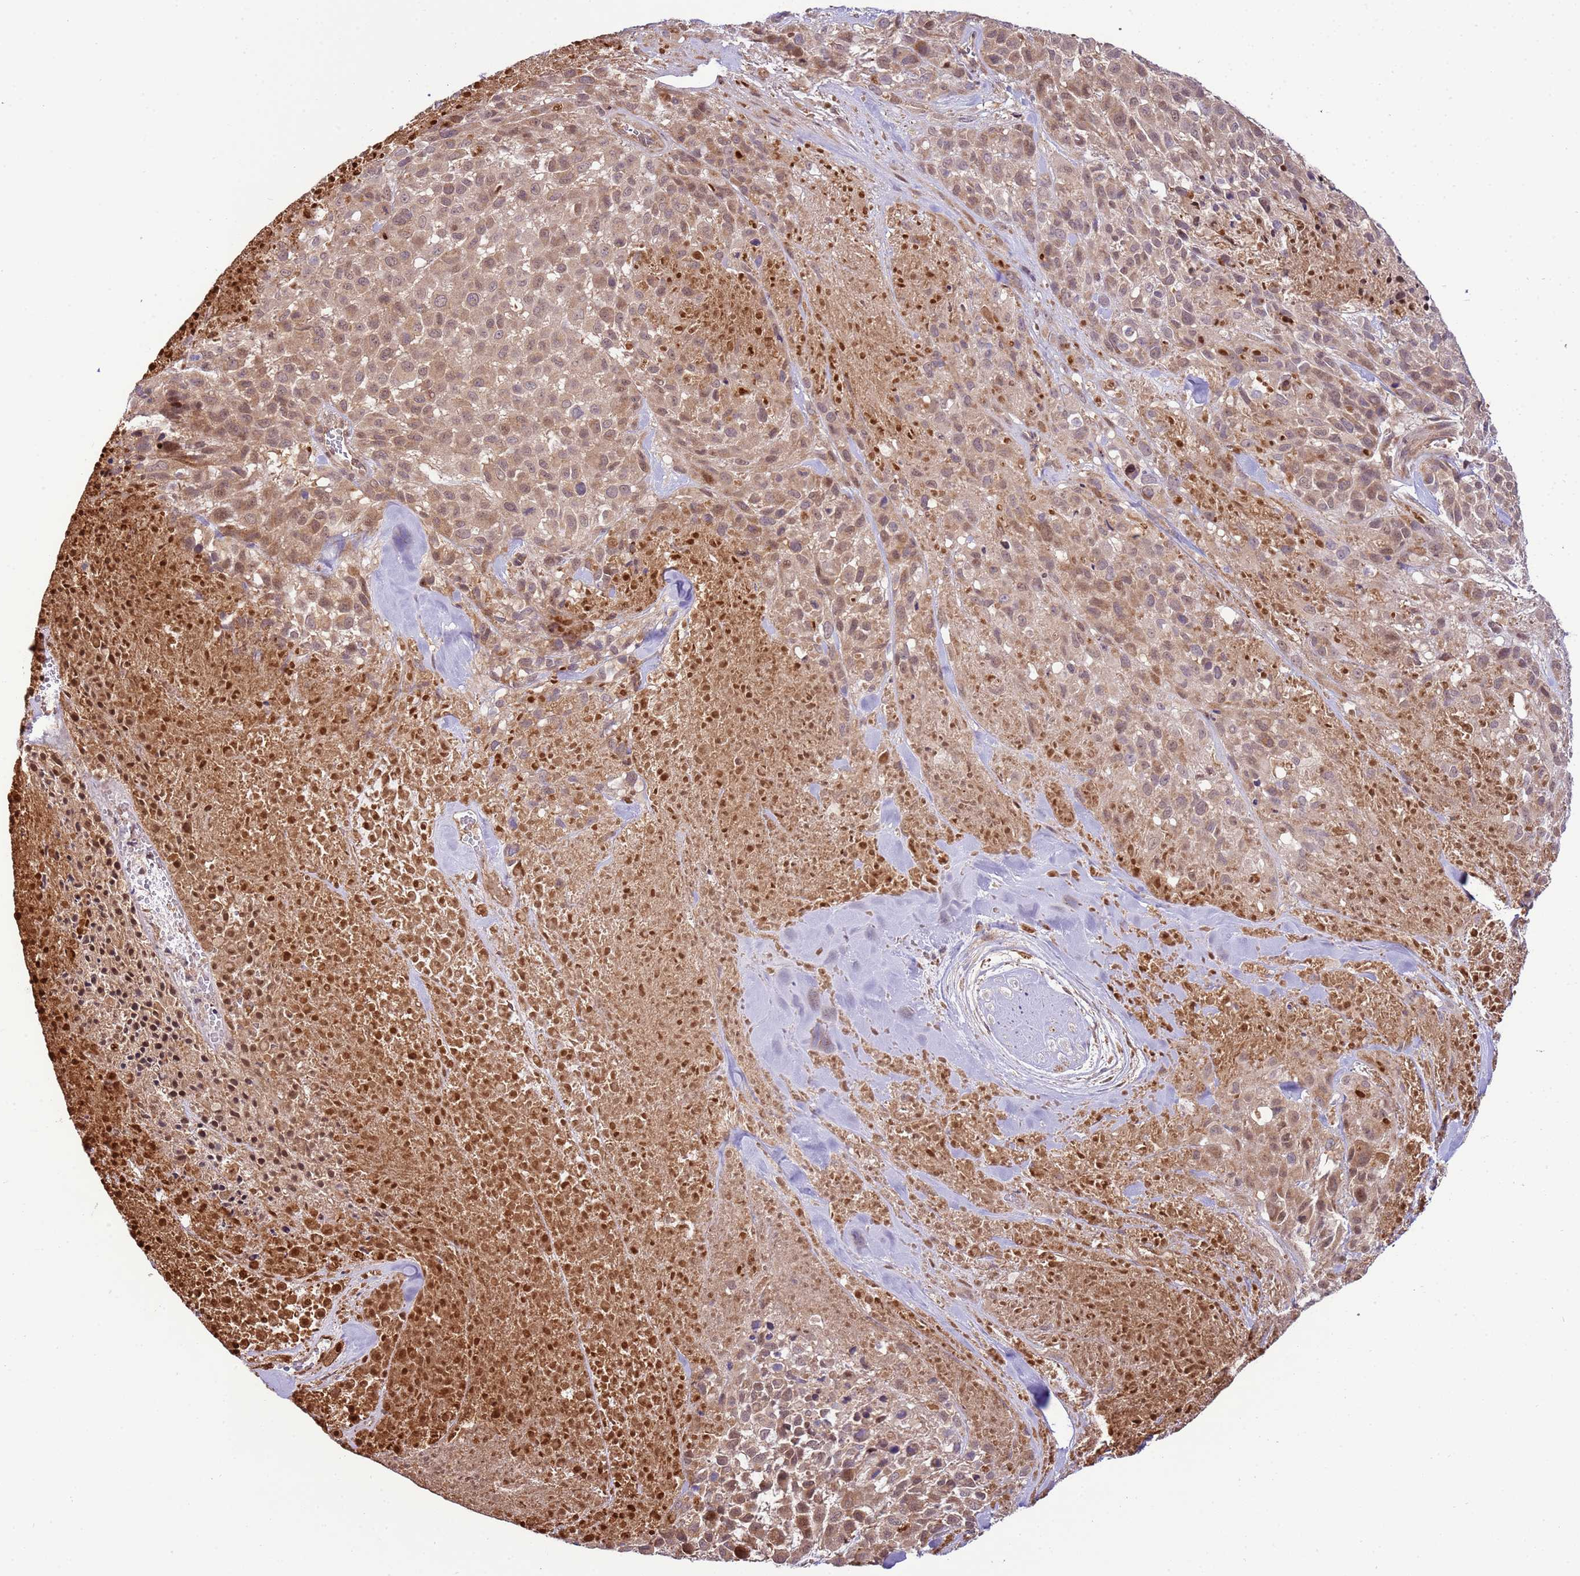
{"staining": {"intensity": "weak", "quantity": ">75%", "location": "cytoplasmic/membranous,nuclear"}, "tissue": "melanoma", "cell_type": "Tumor cells", "image_type": "cancer", "snomed": [{"axis": "morphology", "description": "Malignant melanoma, Metastatic site"}, {"axis": "topography", "description": "Skin"}], "caption": "Immunohistochemistry (IHC) image of melanoma stained for a protein (brown), which demonstrates low levels of weak cytoplasmic/membranous and nuclear staining in approximately >75% of tumor cells.", "gene": "SCARA3", "patient": {"sex": "female", "age": 81}}